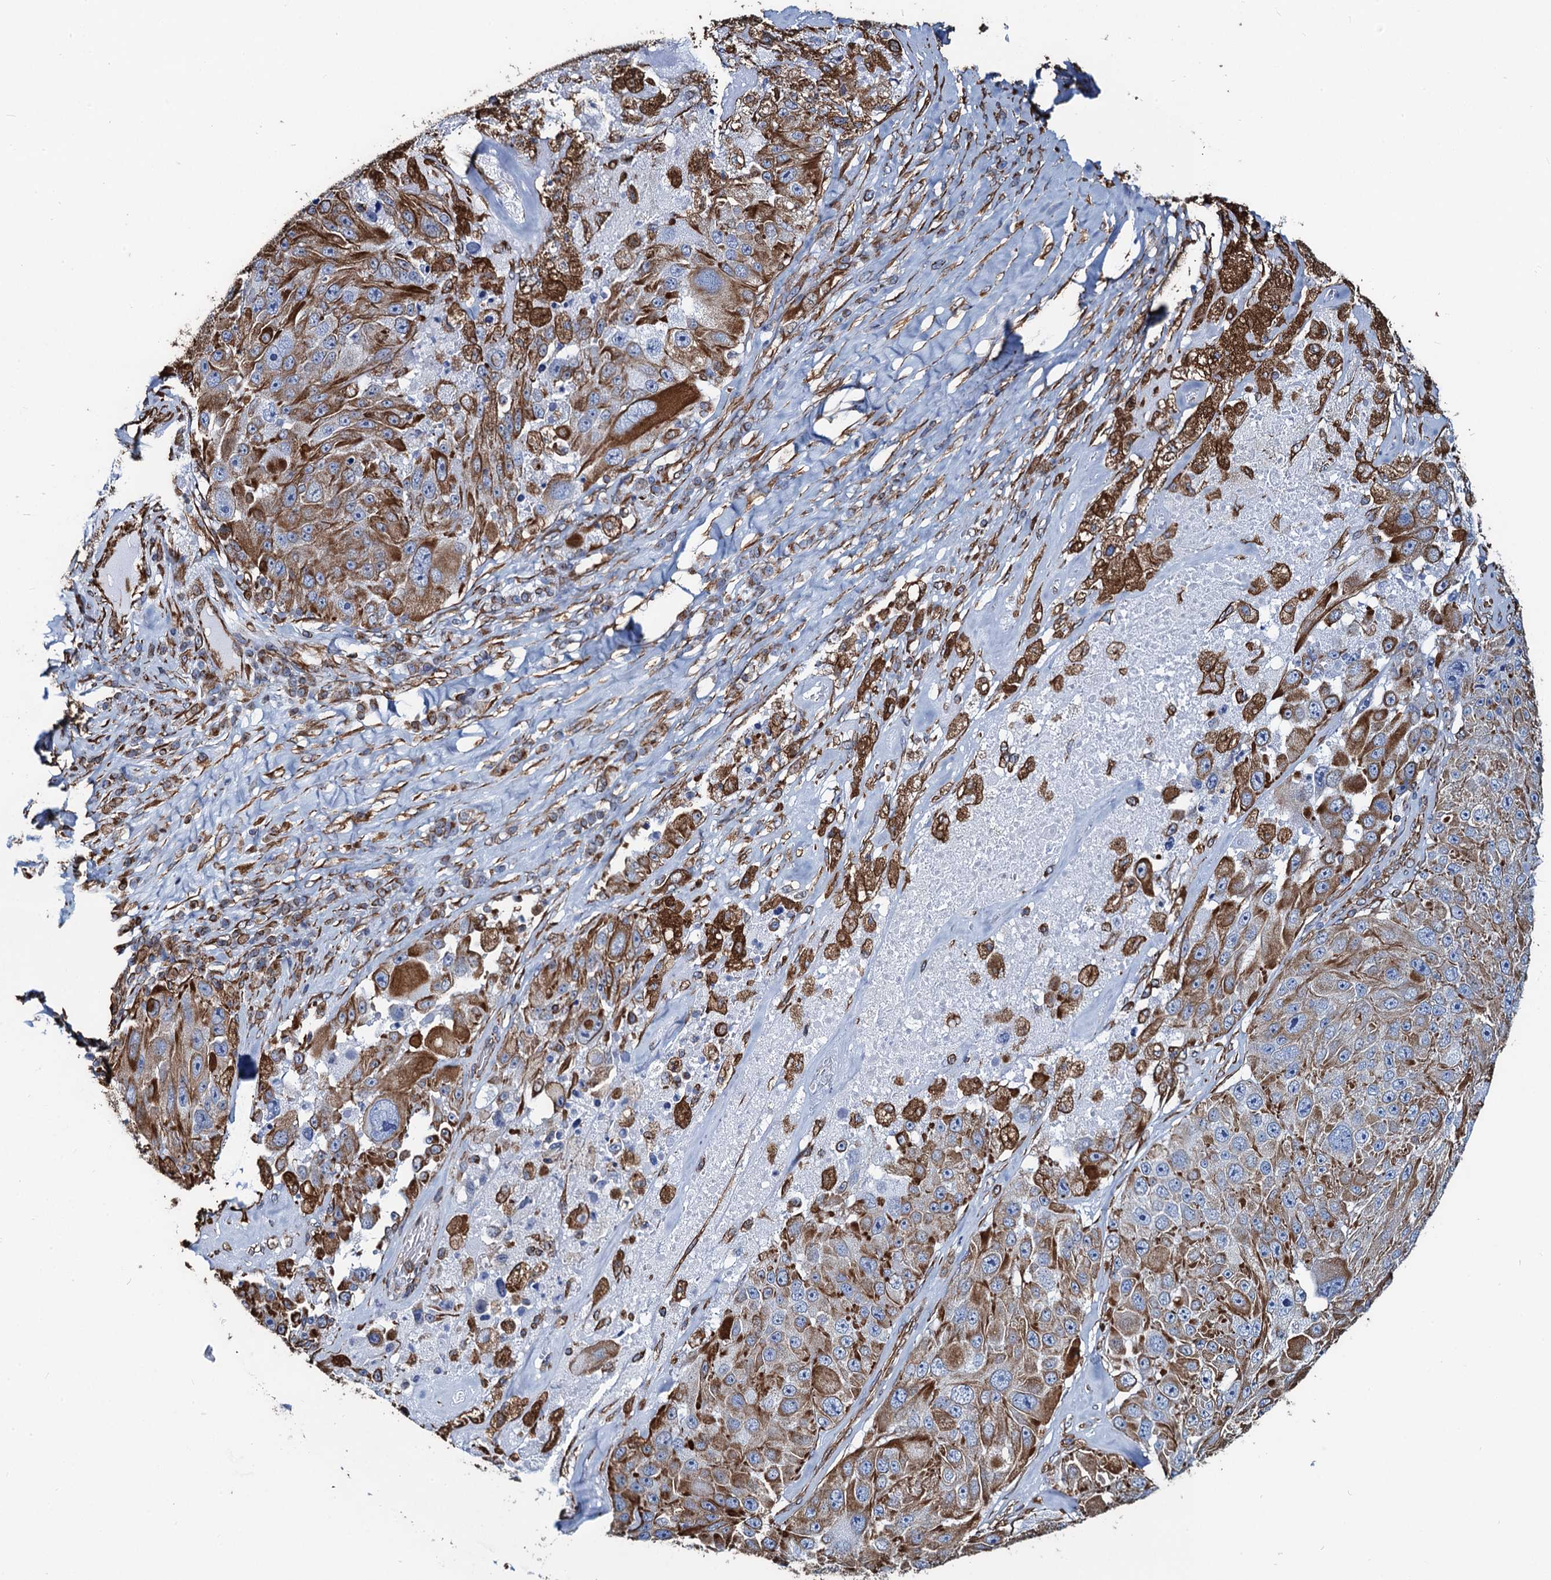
{"staining": {"intensity": "strong", "quantity": "25%-75%", "location": "cytoplasmic/membranous"}, "tissue": "melanoma", "cell_type": "Tumor cells", "image_type": "cancer", "snomed": [{"axis": "morphology", "description": "Malignant melanoma, Metastatic site"}, {"axis": "topography", "description": "Lymph node"}], "caption": "Protein expression analysis of human melanoma reveals strong cytoplasmic/membranous expression in approximately 25%-75% of tumor cells. (IHC, brightfield microscopy, high magnification).", "gene": "PGM2", "patient": {"sex": "male", "age": 62}}